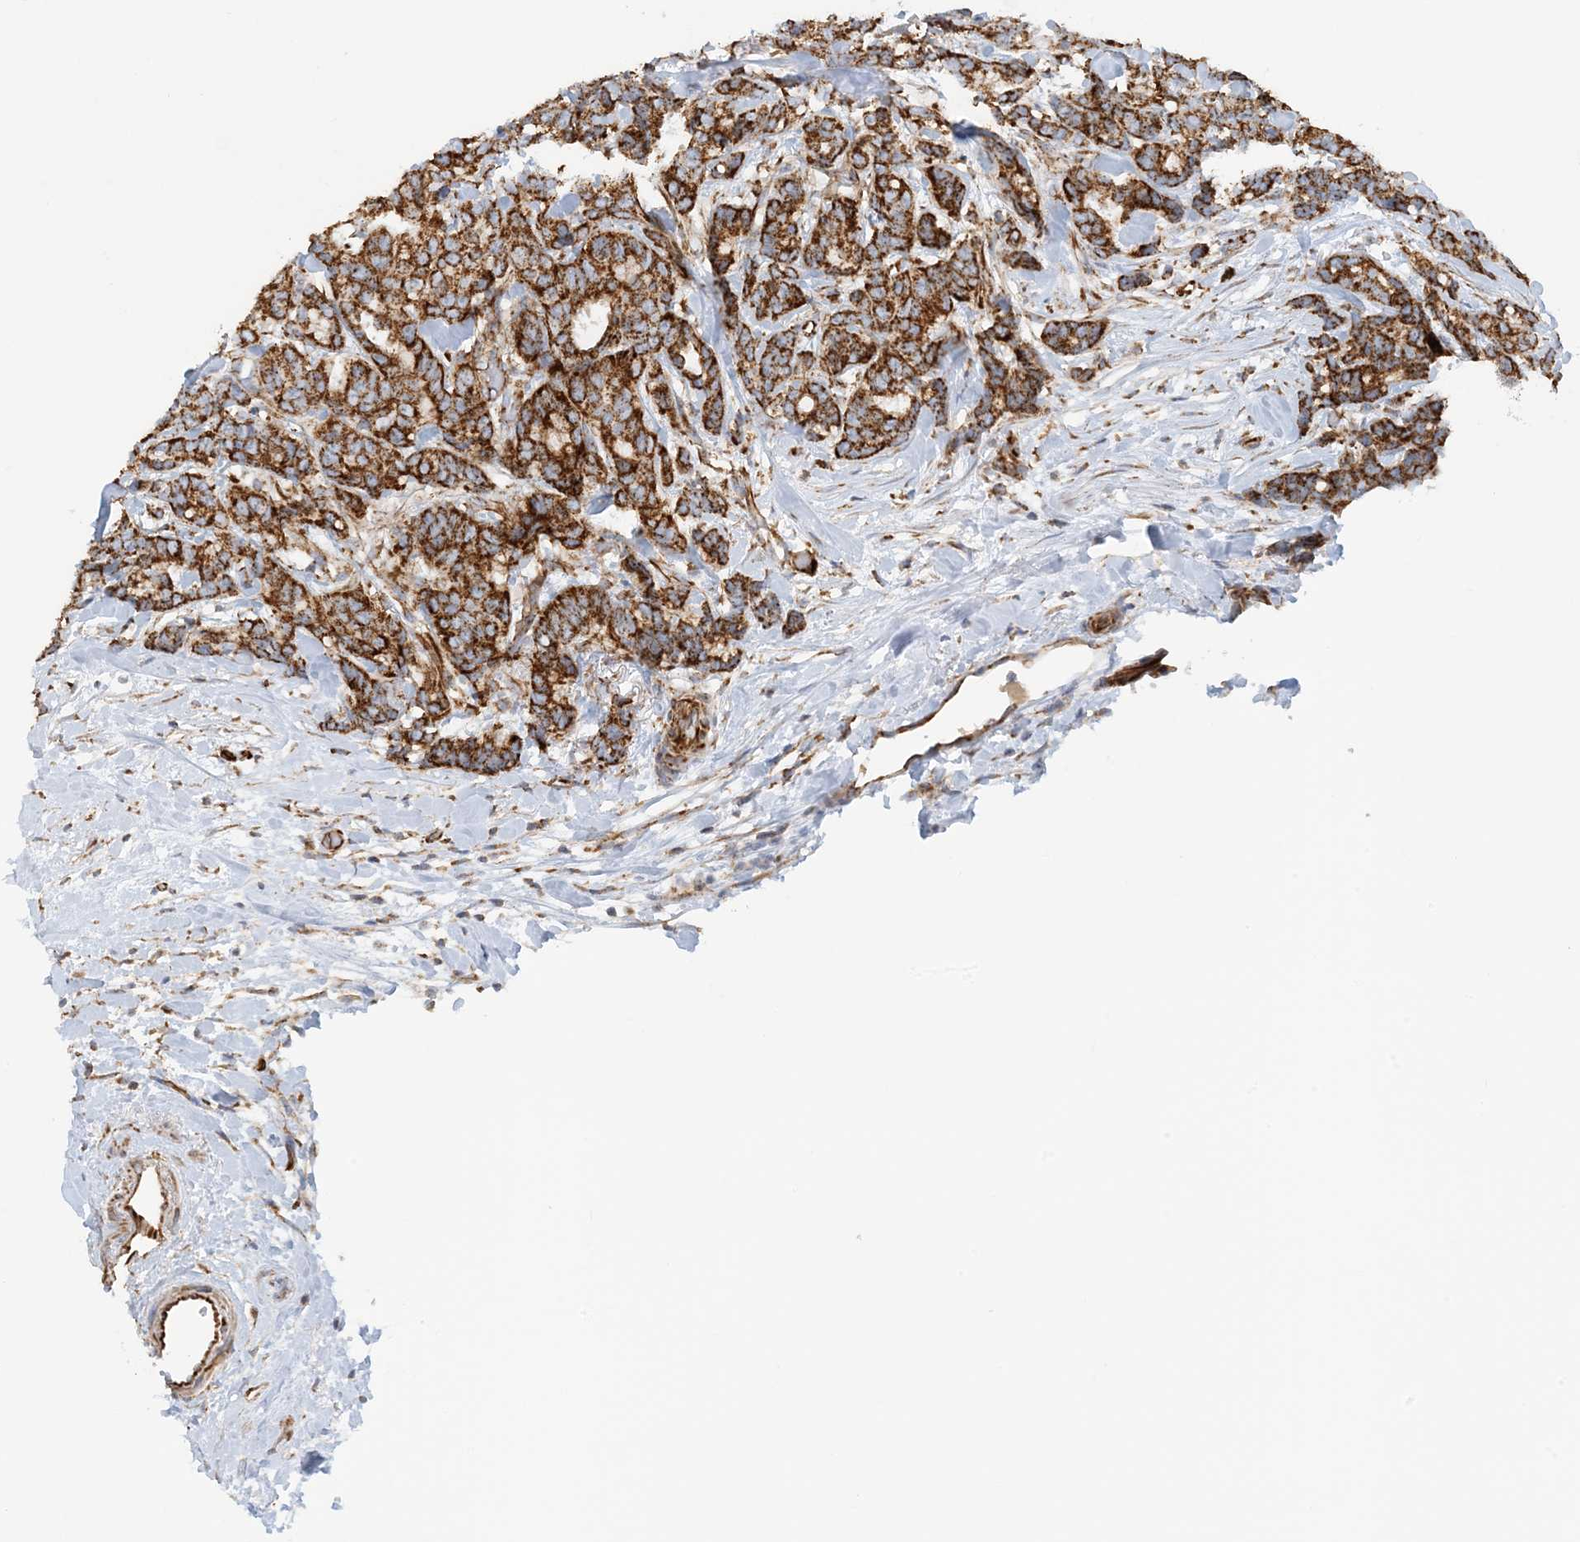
{"staining": {"intensity": "strong", "quantity": ">75%", "location": "cytoplasmic/membranous"}, "tissue": "breast cancer", "cell_type": "Tumor cells", "image_type": "cancer", "snomed": [{"axis": "morphology", "description": "Duct carcinoma"}, {"axis": "topography", "description": "Breast"}], "caption": "A micrograph of breast cancer (invasive ductal carcinoma) stained for a protein exhibits strong cytoplasmic/membranous brown staining in tumor cells. Using DAB (brown) and hematoxylin (blue) stains, captured at high magnification using brightfield microscopy.", "gene": "COA3", "patient": {"sex": "female", "age": 87}}